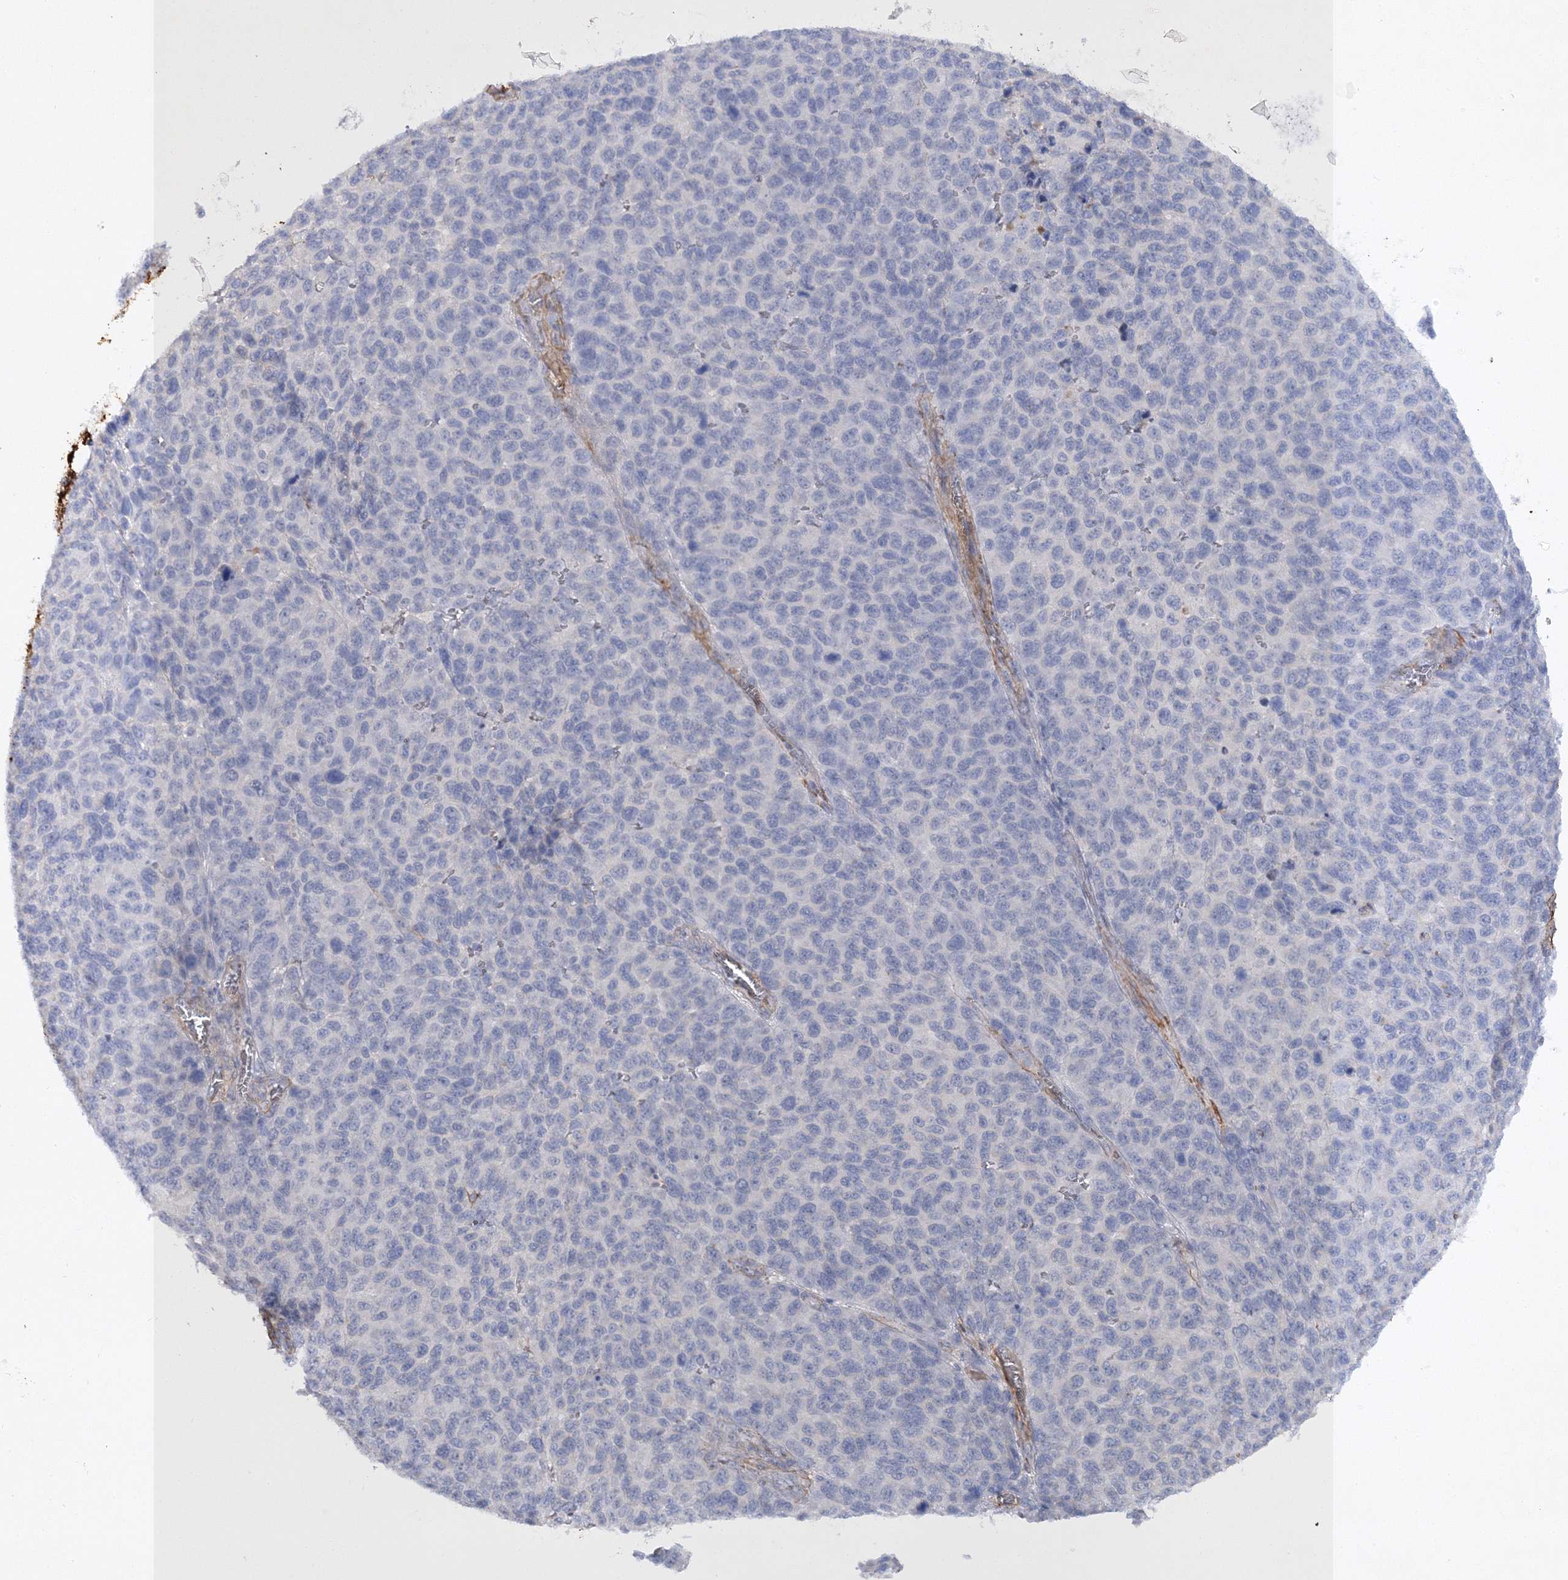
{"staining": {"intensity": "negative", "quantity": "none", "location": "none"}, "tissue": "melanoma", "cell_type": "Tumor cells", "image_type": "cancer", "snomed": [{"axis": "morphology", "description": "Malignant melanoma, NOS"}, {"axis": "topography", "description": "Skin"}], "caption": "Immunohistochemical staining of human melanoma shows no significant expression in tumor cells.", "gene": "RTN2", "patient": {"sex": "male", "age": 49}}